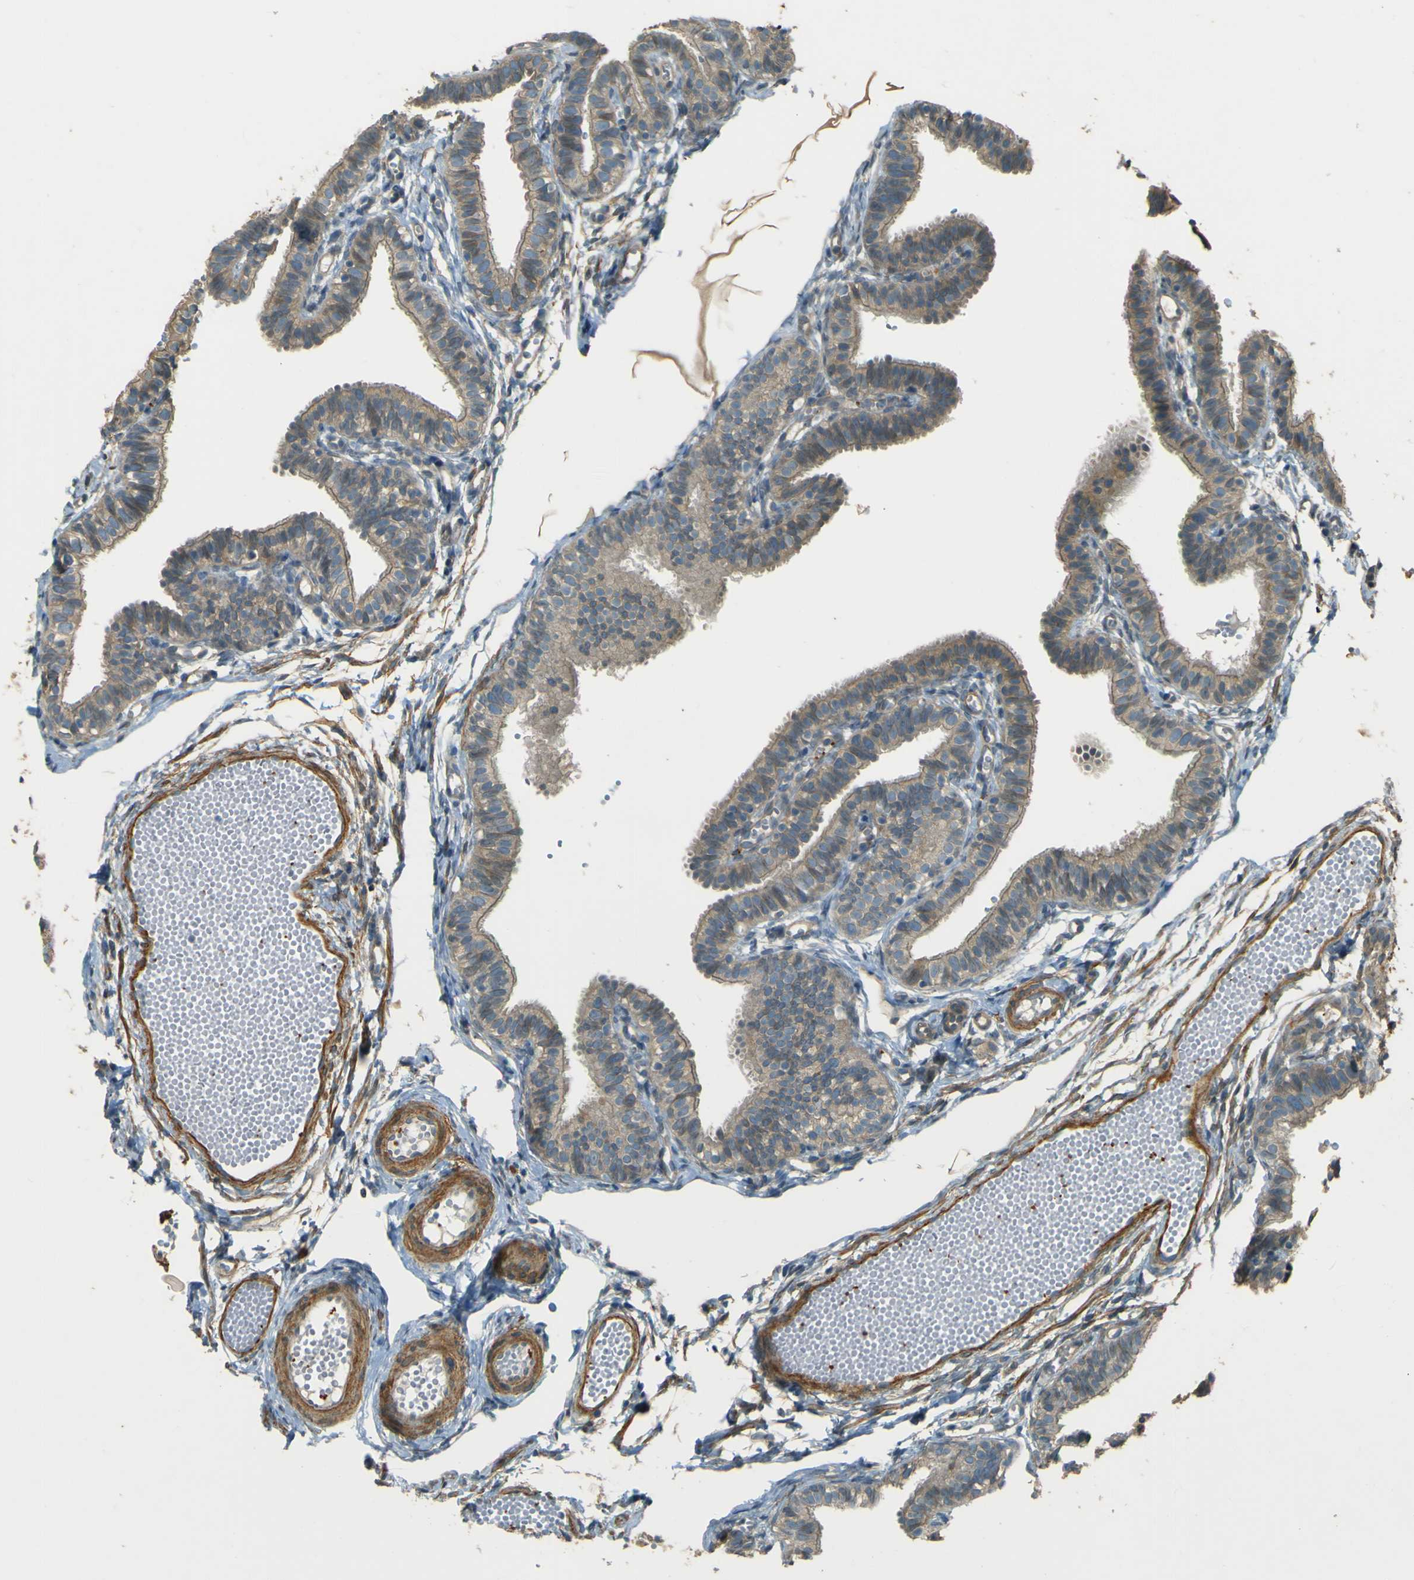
{"staining": {"intensity": "weak", "quantity": ">75%", "location": "cytoplasmic/membranous"}, "tissue": "fallopian tube", "cell_type": "Glandular cells", "image_type": "normal", "snomed": [{"axis": "morphology", "description": "Normal tissue, NOS"}, {"axis": "topography", "description": "Fallopian tube"}, {"axis": "topography", "description": "Placenta"}], "caption": "Protein expression analysis of benign human fallopian tube reveals weak cytoplasmic/membranous staining in about >75% of glandular cells. (DAB IHC, brown staining for protein, blue staining for nuclei).", "gene": "NEXN", "patient": {"sex": "female", "age": 34}}